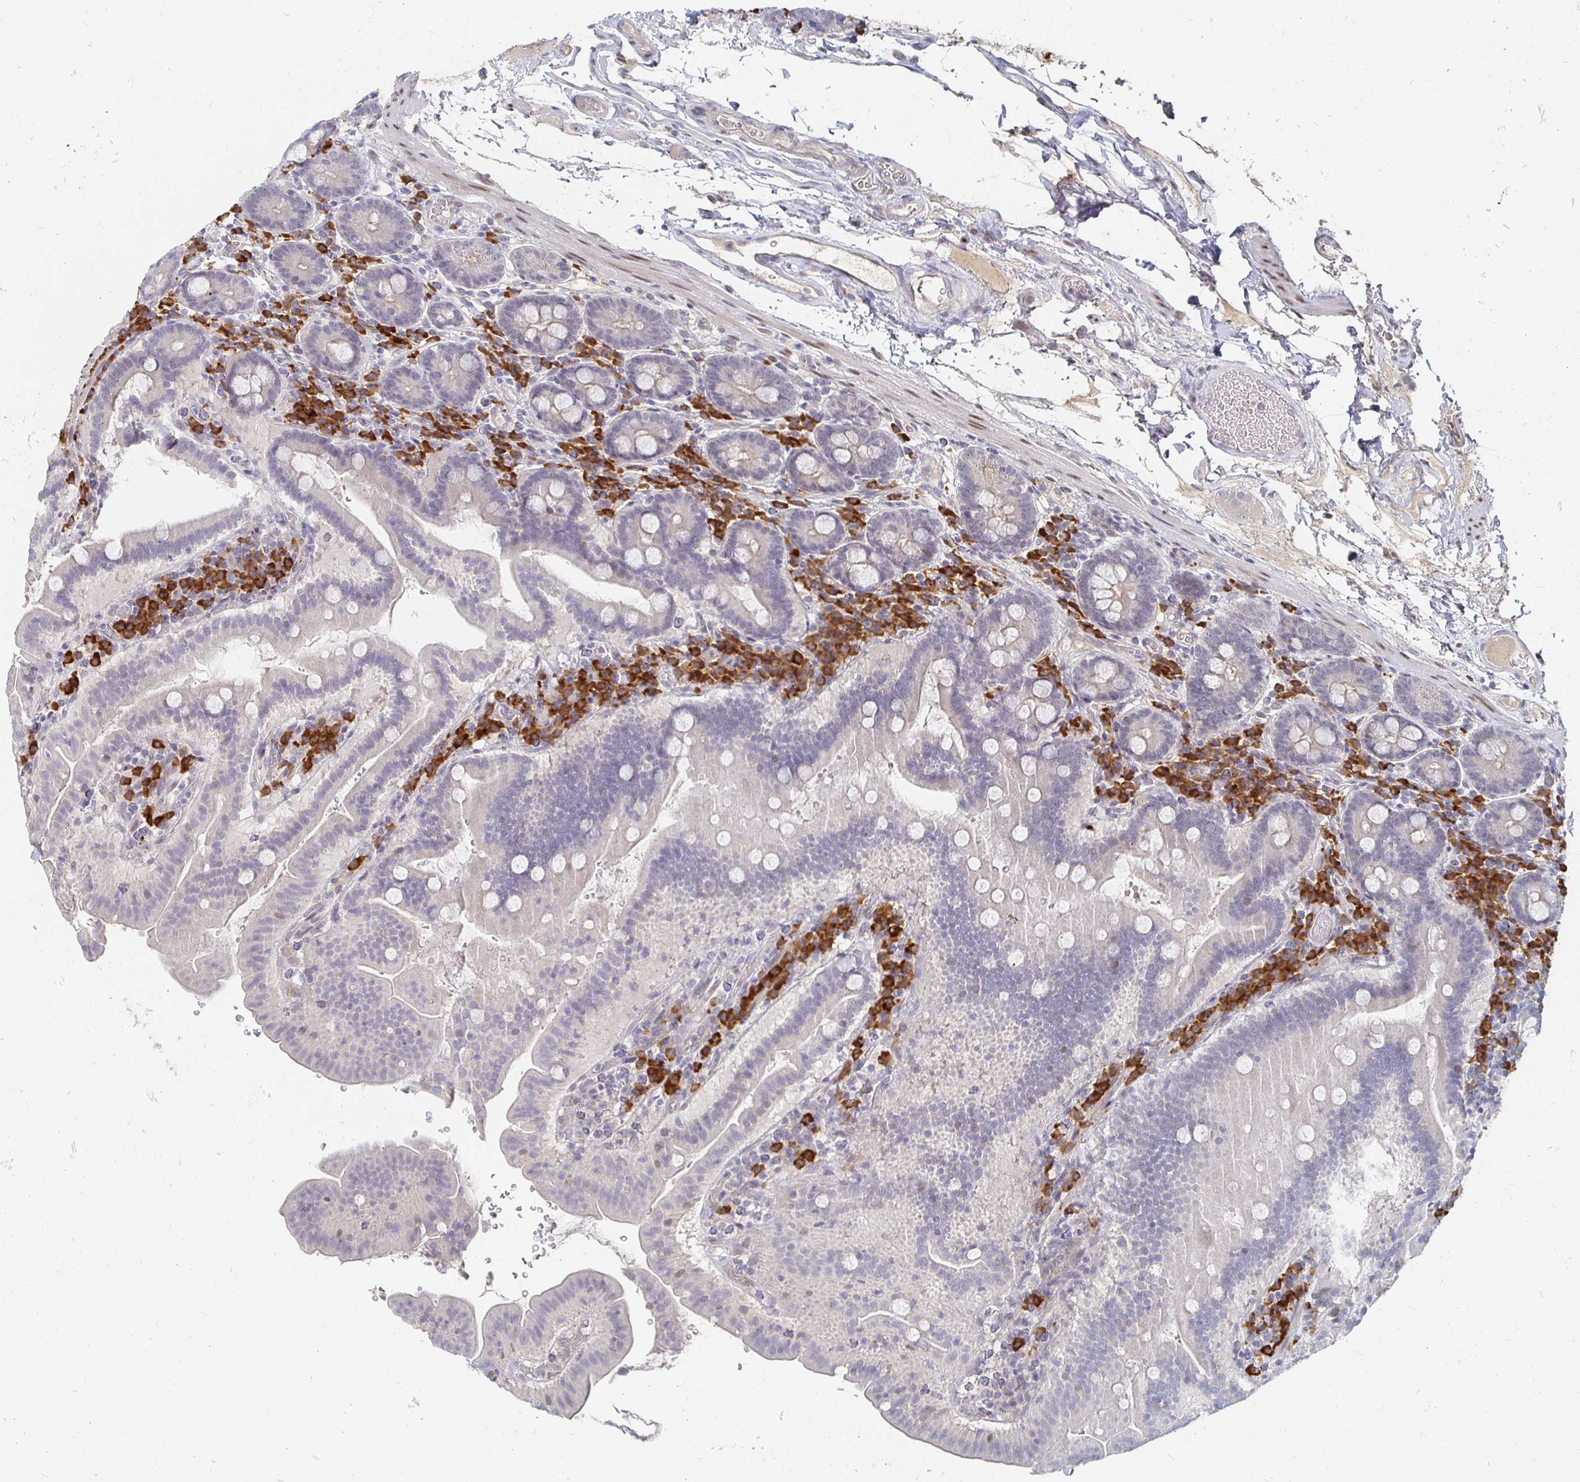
{"staining": {"intensity": "negative", "quantity": "none", "location": "none"}, "tissue": "small intestine", "cell_type": "Glandular cells", "image_type": "normal", "snomed": [{"axis": "morphology", "description": "Normal tissue, NOS"}, {"axis": "topography", "description": "Small intestine"}], "caption": "The image reveals no significant staining in glandular cells of small intestine.", "gene": "MEIS1", "patient": {"sex": "male", "age": 26}}